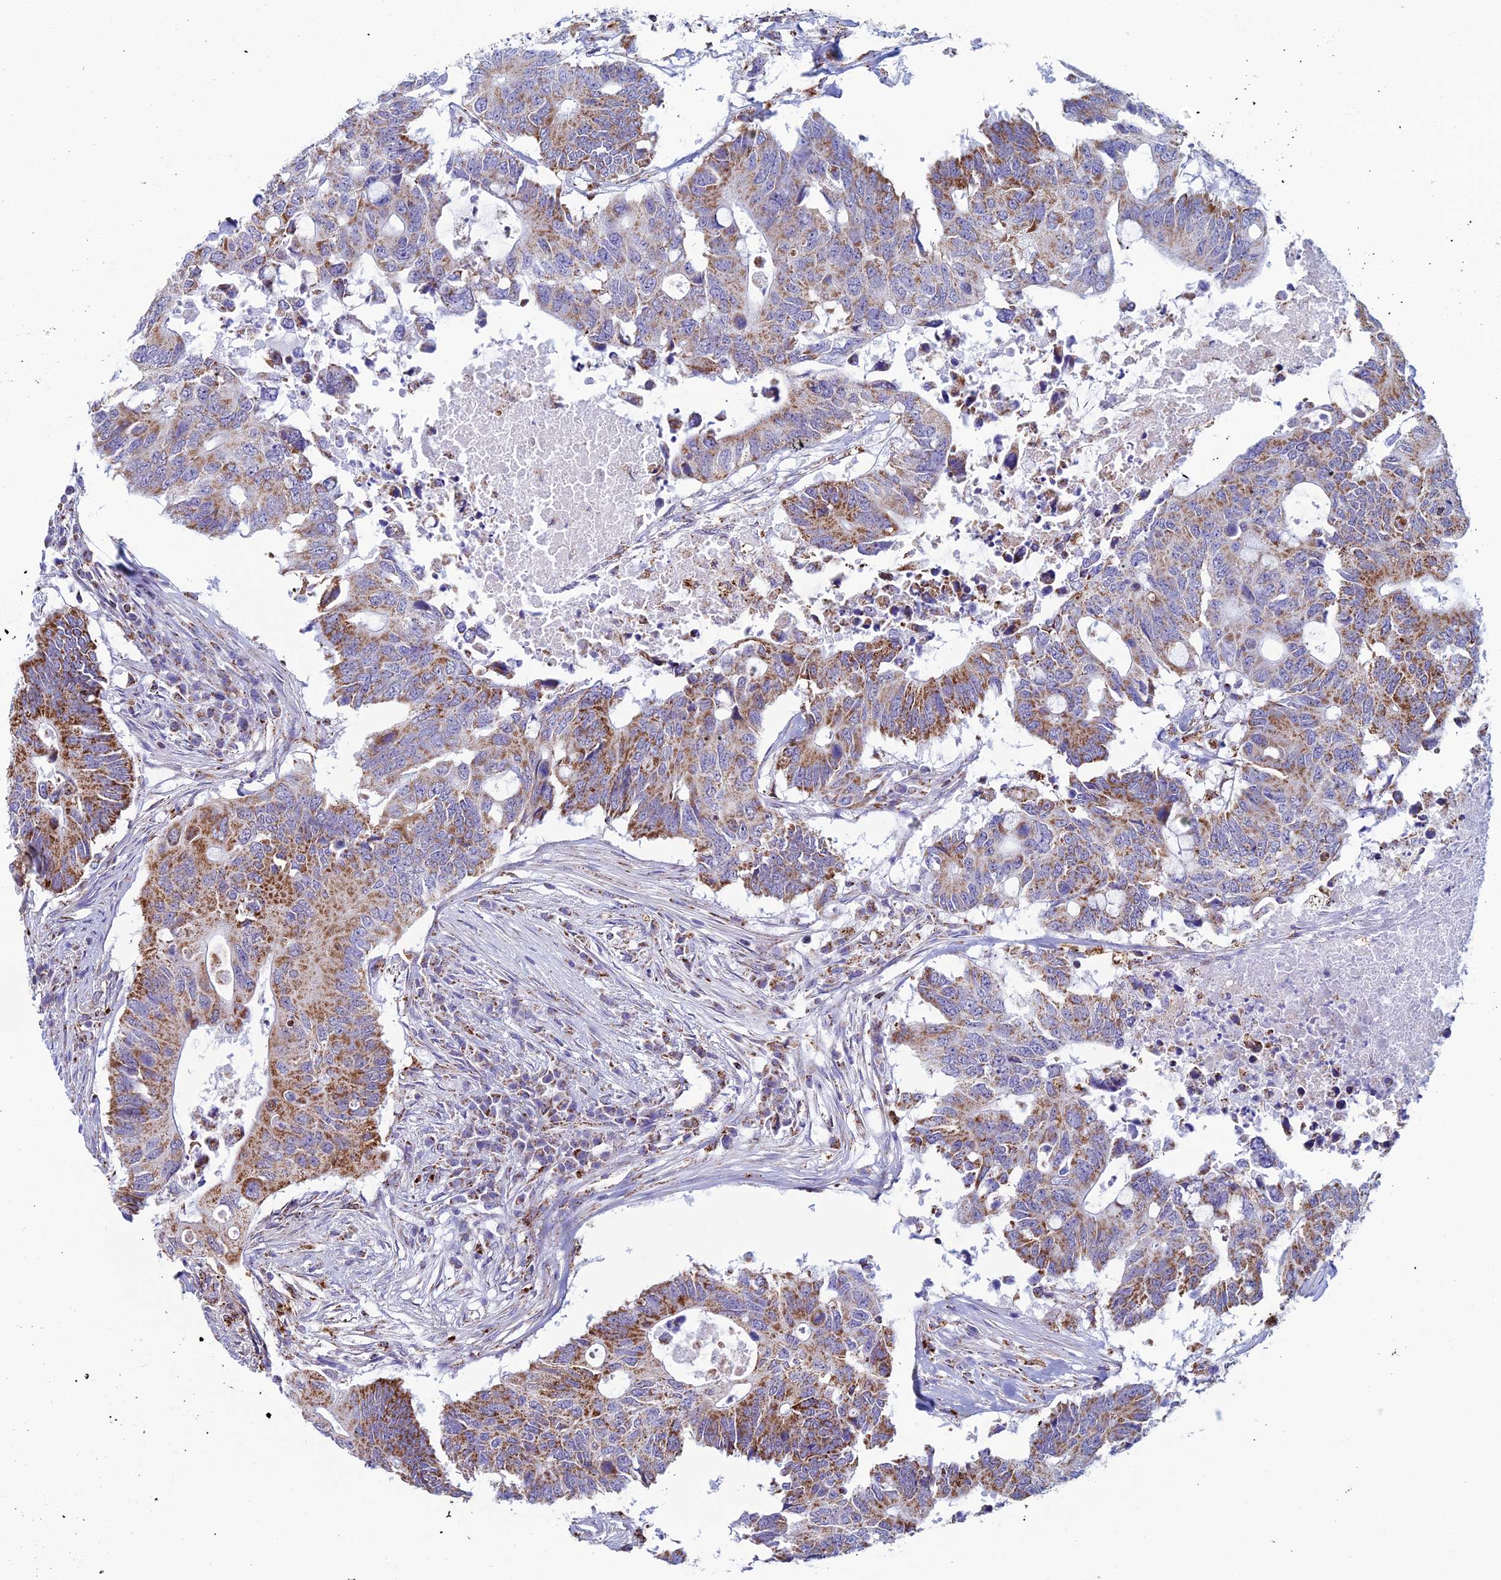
{"staining": {"intensity": "moderate", "quantity": ">75%", "location": "cytoplasmic/membranous"}, "tissue": "colorectal cancer", "cell_type": "Tumor cells", "image_type": "cancer", "snomed": [{"axis": "morphology", "description": "Adenocarcinoma, NOS"}, {"axis": "topography", "description": "Colon"}], "caption": "High-power microscopy captured an immunohistochemistry image of colorectal adenocarcinoma, revealing moderate cytoplasmic/membranous positivity in about >75% of tumor cells. Ihc stains the protein in brown and the nuclei are stained blue.", "gene": "ZNG1B", "patient": {"sex": "male", "age": 71}}